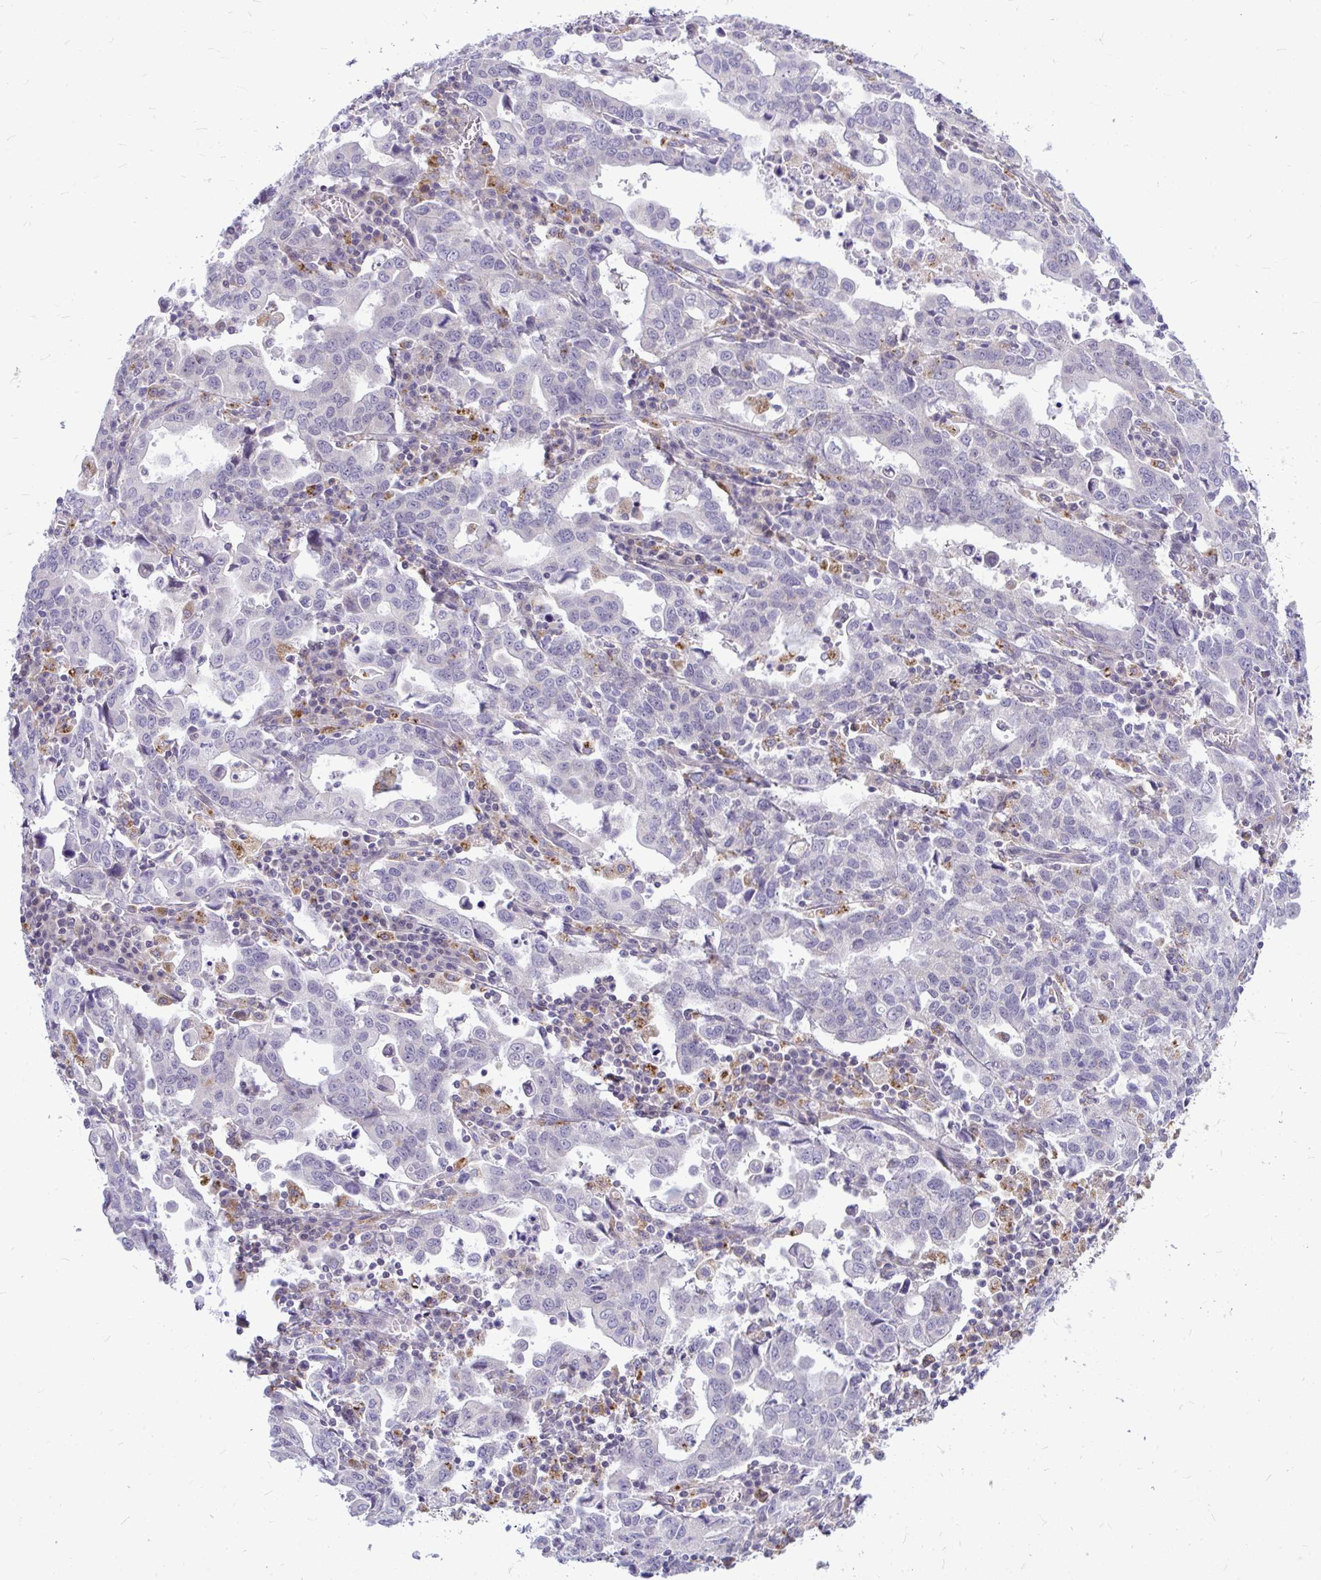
{"staining": {"intensity": "negative", "quantity": "none", "location": "none"}, "tissue": "stomach cancer", "cell_type": "Tumor cells", "image_type": "cancer", "snomed": [{"axis": "morphology", "description": "Adenocarcinoma, NOS"}, {"axis": "topography", "description": "Stomach, upper"}], "caption": "Tumor cells are negative for brown protein staining in stomach cancer (adenocarcinoma).", "gene": "ZSCAN25", "patient": {"sex": "male", "age": 85}}